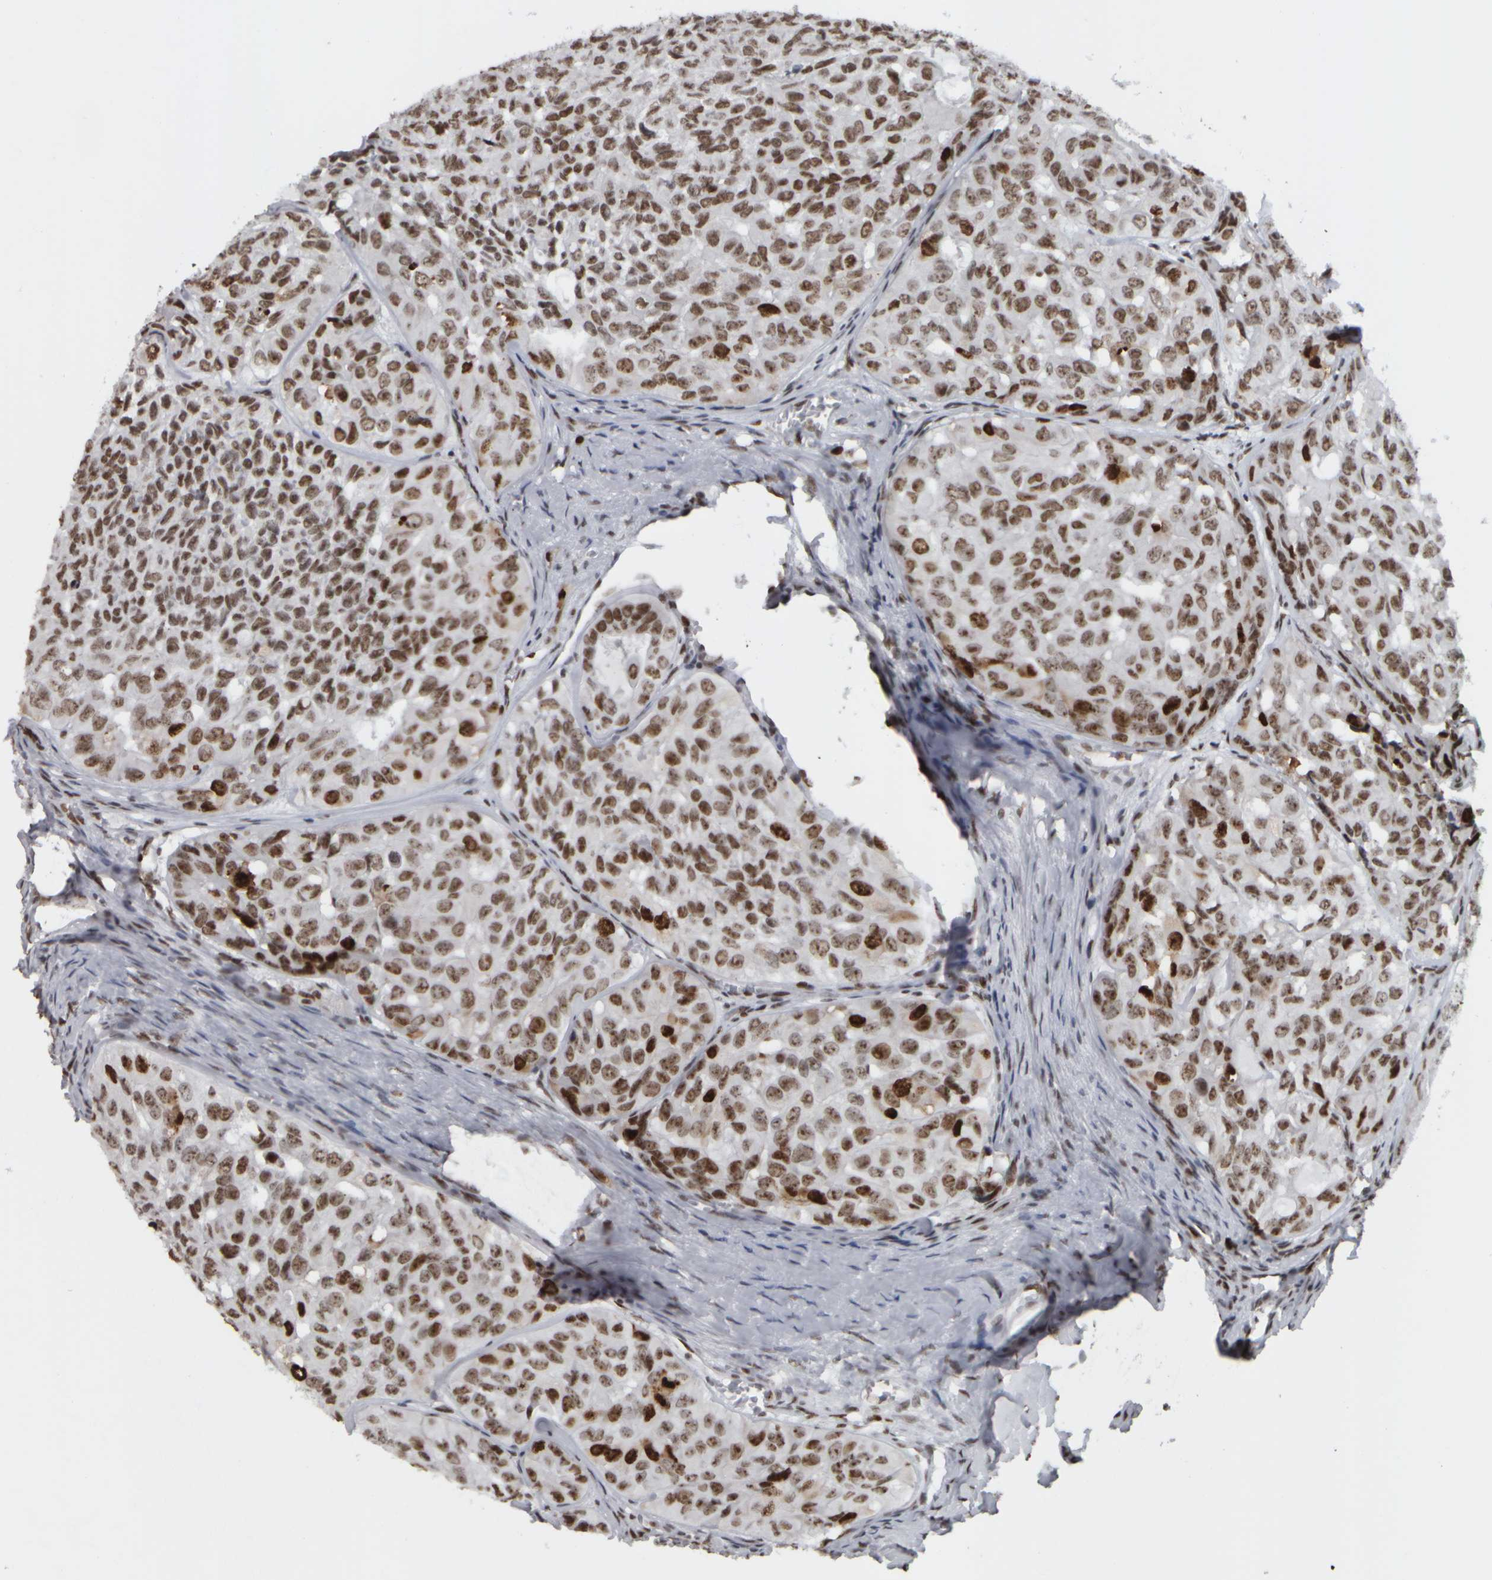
{"staining": {"intensity": "moderate", "quantity": ">75%", "location": "nuclear"}, "tissue": "head and neck cancer", "cell_type": "Tumor cells", "image_type": "cancer", "snomed": [{"axis": "morphology", "description": "Adenocarcinoma, NOS"}, {"axis": "topography", "description": "Salivary gland, NOS"}, {"axis": "topography", "description": "Head-Neck"}], "caption": "Human head and neck adenocarcinoma stained with a brown dye reveals moderate nuclear positive expression in about >75% of tumor cells.", "gene": "TOP2B", "patient": {"sex": "female", "age": 76}}